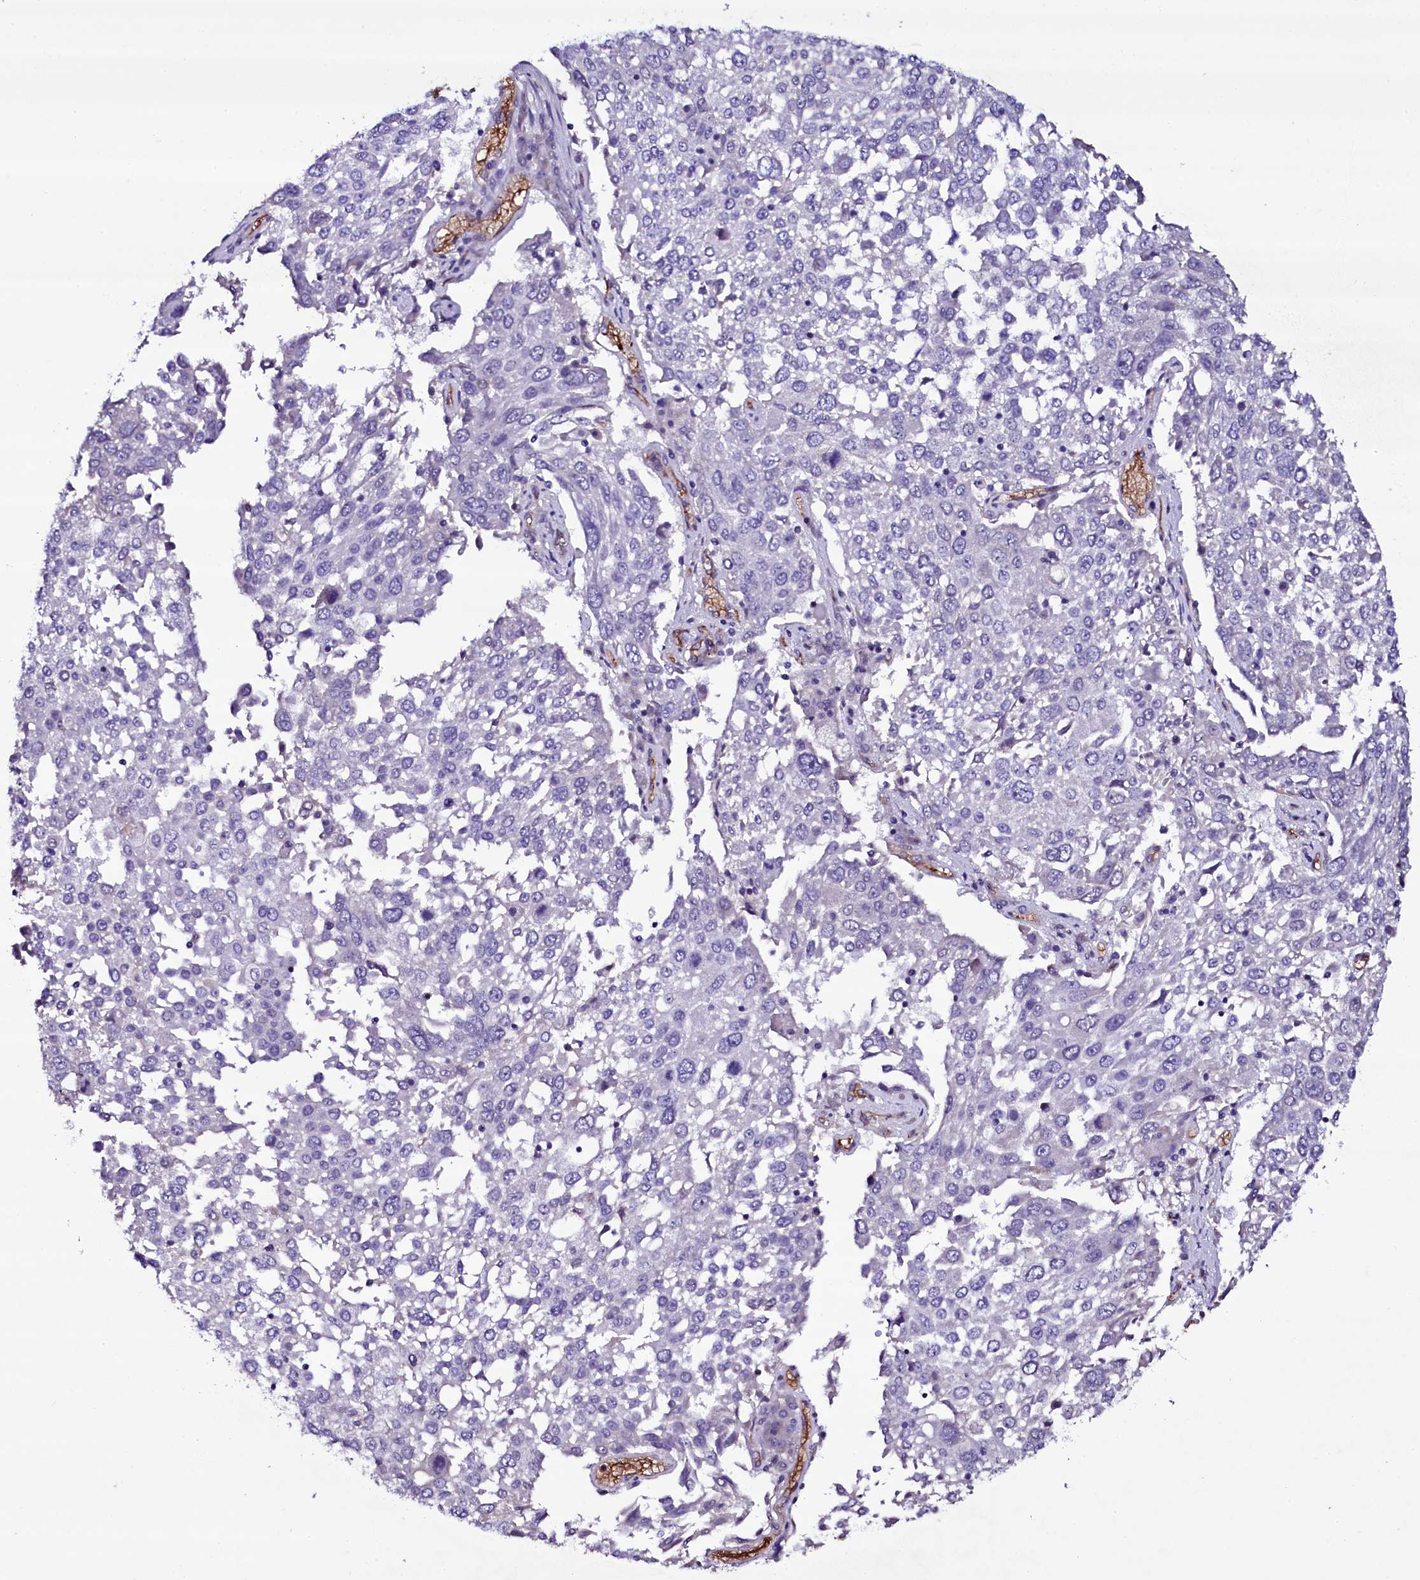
{"staining": {"intensity": "negative", "quantity": "none", "location": "none"}, "tissue": "lung cancer", "cell_type": "Tumor cells", "image_type": "cancer", "snomed": [{"axis": "morphology", "description": "Squamous cell carcinoma, NOS"}, {"axis": "topography", "description": "Lung"}], "caption": "Lung cancer (squamous cell carcinoma) stained for a protein using immunohistochemistry demonstrates no staining tumor cells.", "gene": "MEX3C", "patient": {"sex": "male", "age": 65}}